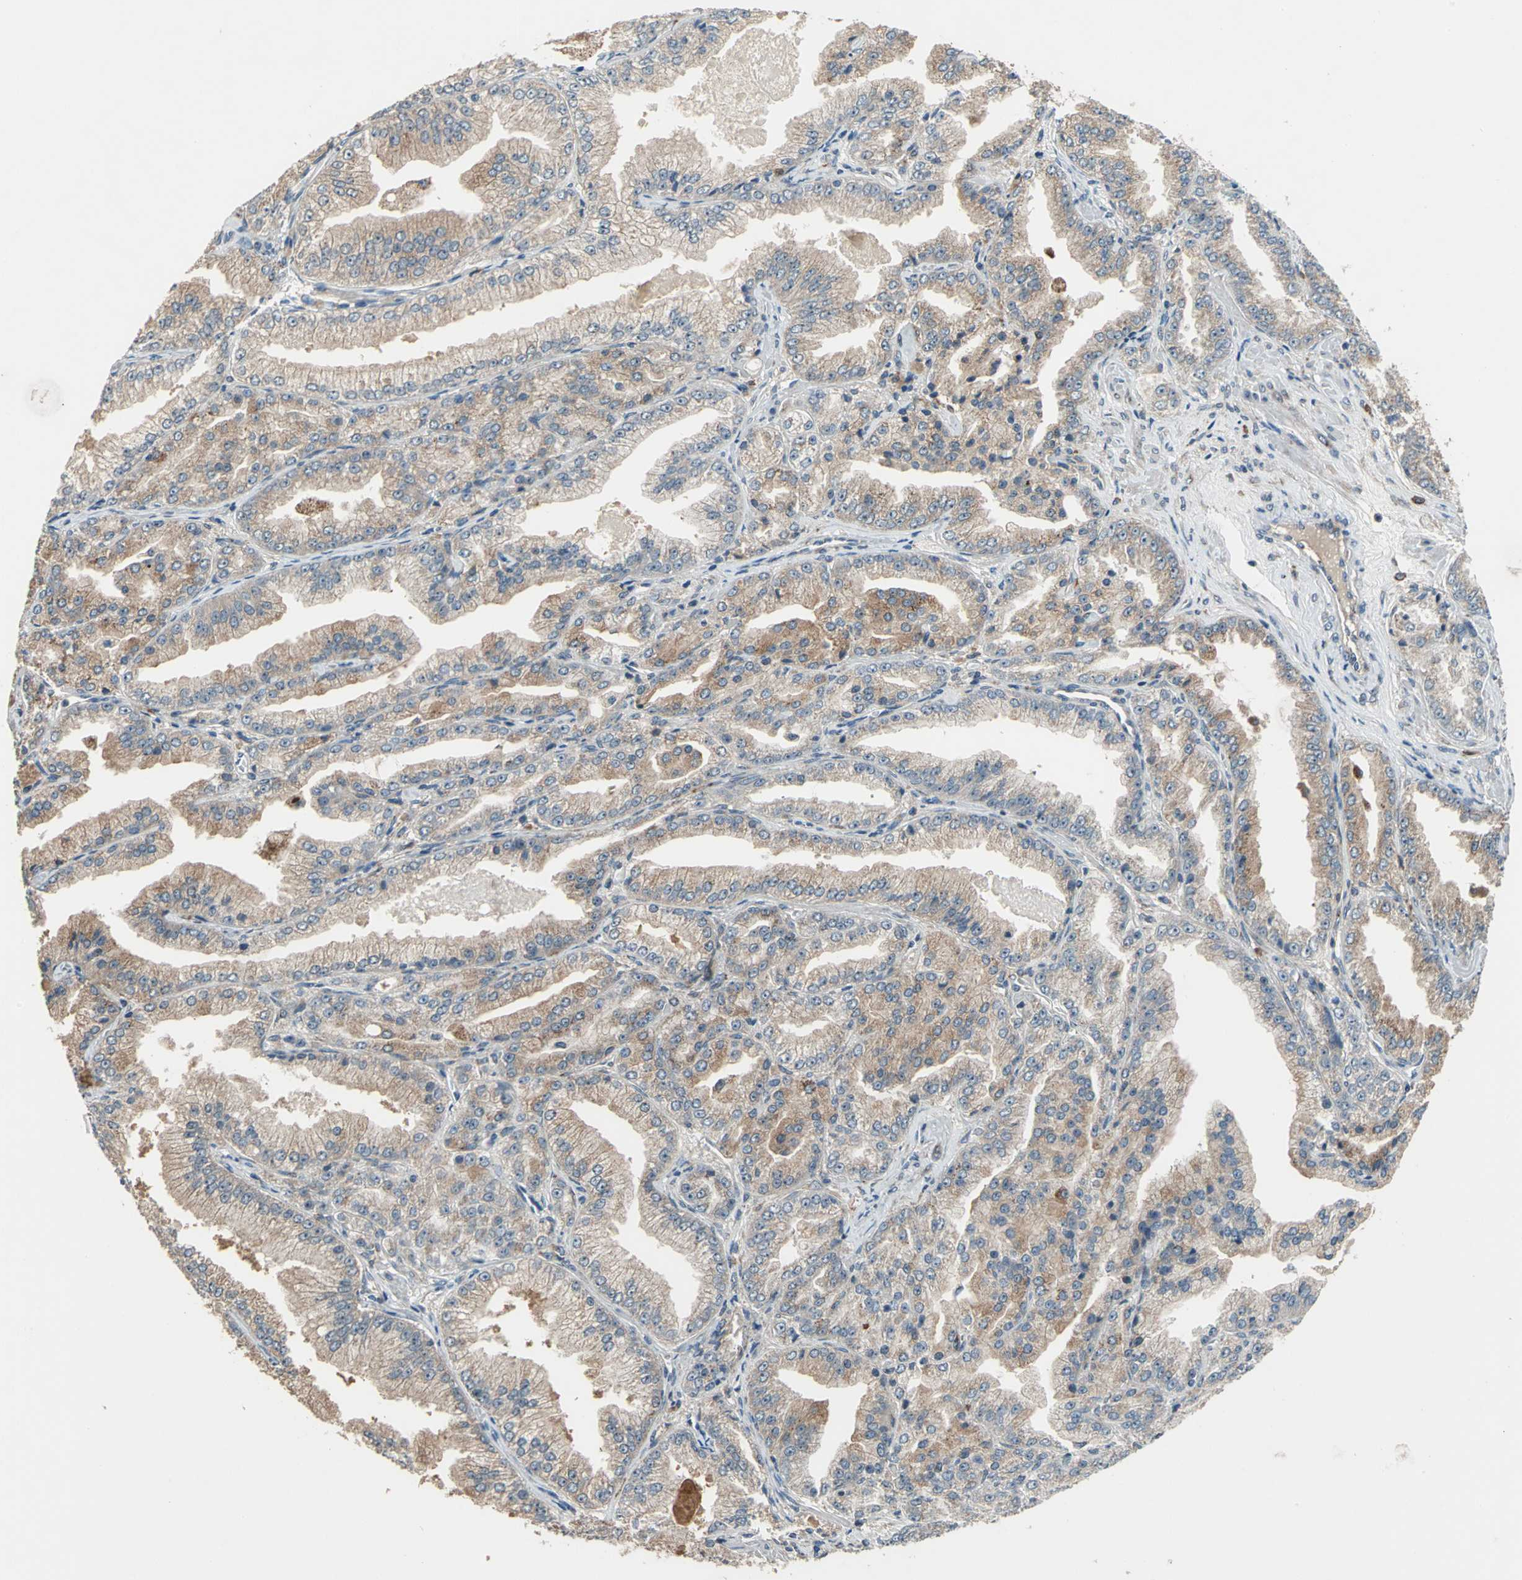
{"staining": {"intensity": "moderate", "quantity": ">75%", "location": "cytoplasmic/membranous"}, "tissue": "prostate cancer", "cell_type": "Tumor cells", "image_type": "cancer", "snomed": [{"axis": "morphology", "description": "Adenocarcinoma, High grade"}, {"axis": "topography", "description": "Prostate"}], "caption": "Brown immunohistochemical staining in human prostate cancer (high-grade adenocarcinoma) reveals moderate cytoplasmic/membranous positivity in about >75% of tumor cells.", "gene": "NFKBIE", "patient": {"sex": "male", "age": 61}}